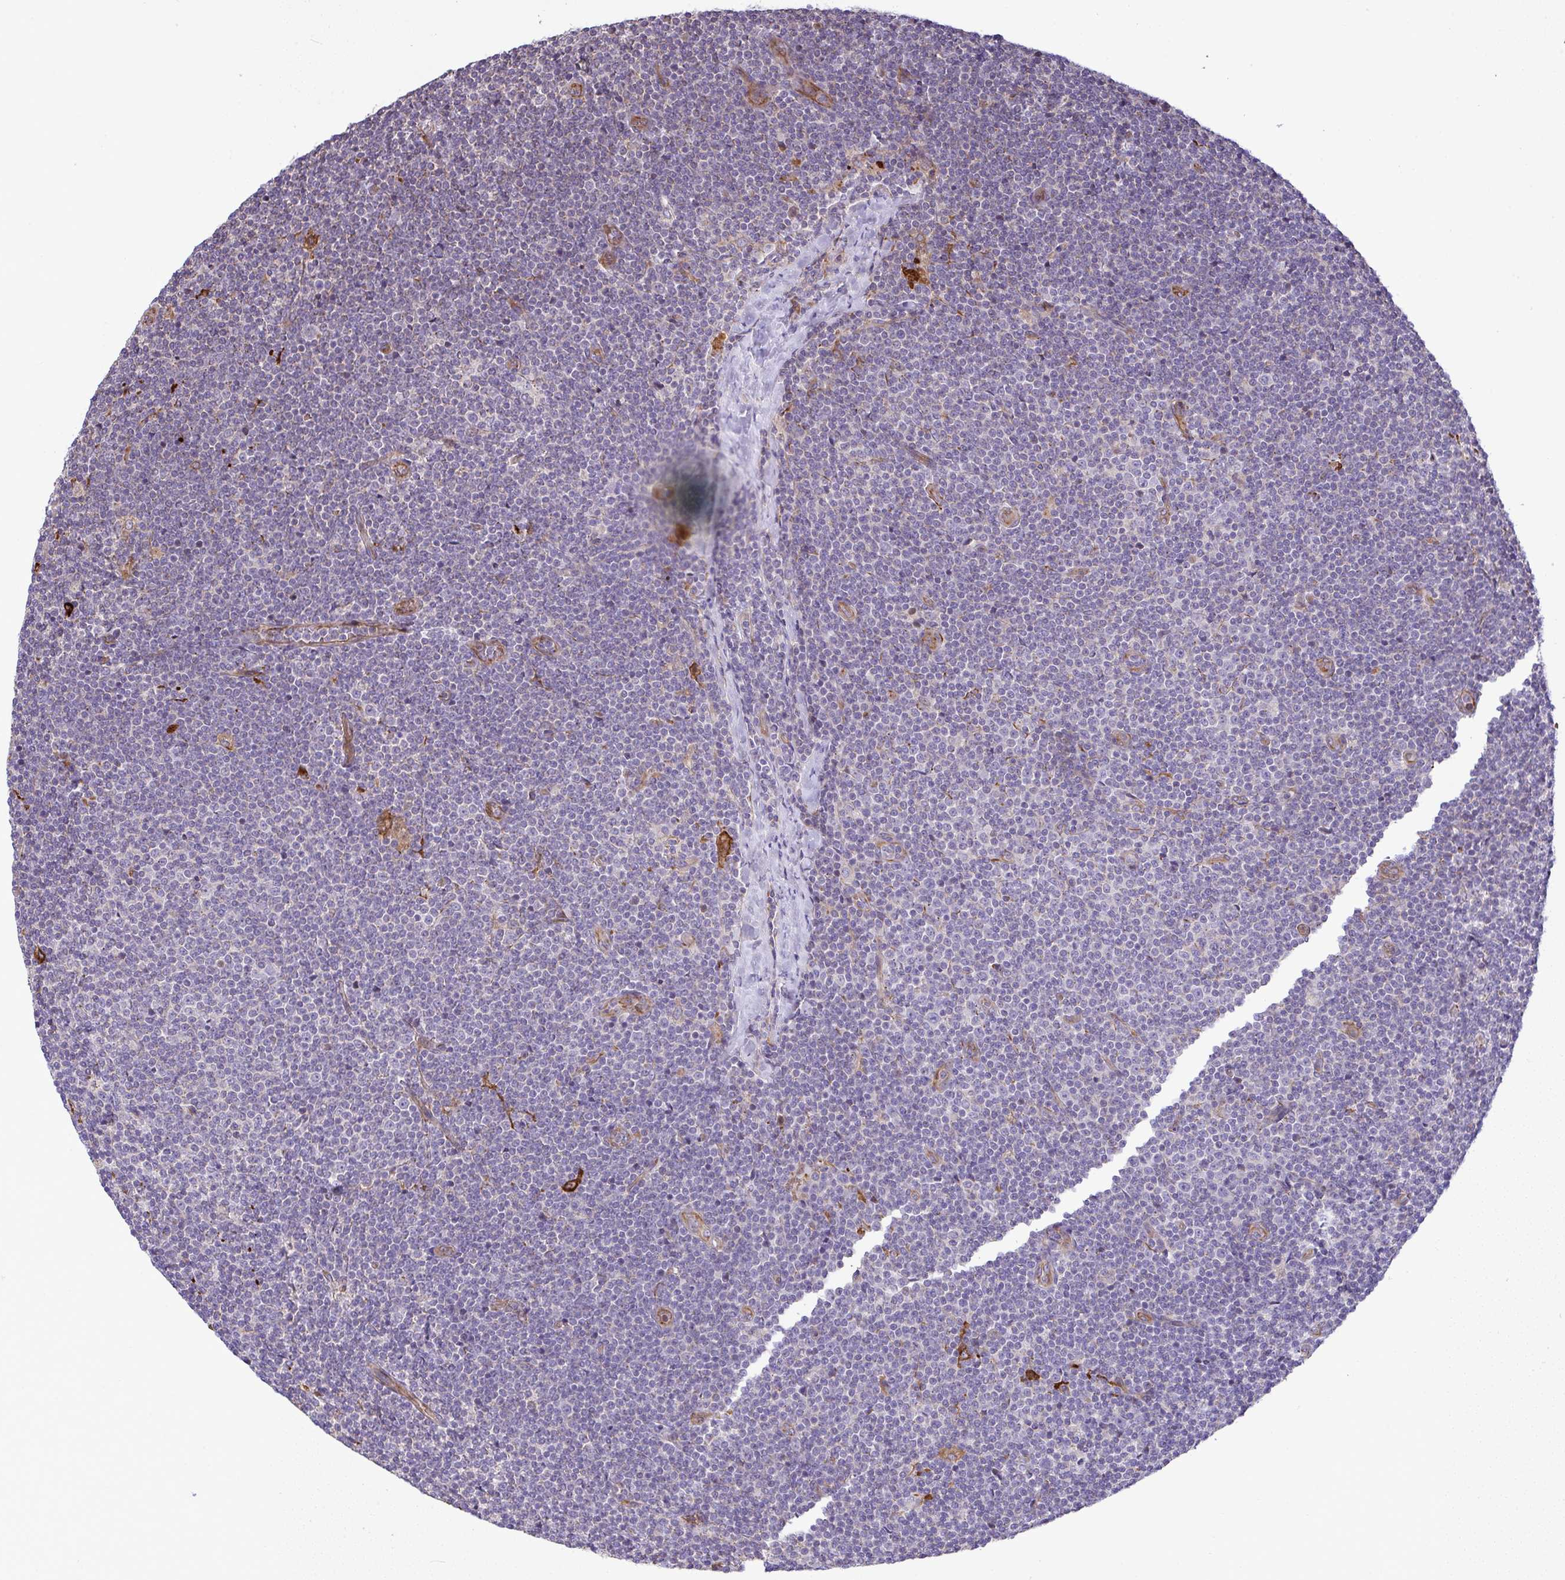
{"staining": {"intensity": "negative", "quantity": "none", "location": "none"}, "tissue": "lymphoma", "cell_type": "Tumor cells", "image_type": "cancer", "snomed": [{"axis": "morphology", "description": "Malignant lymphoma, non-Hodgkin's type, Low grade"}, {"axis": "topography", "description": "Lymph node"}], "caption": "There is no significant positivity in tumor cells of lymphoma.", "gene": "GRID2", "patient": {"sex": "male", "age": 48}}